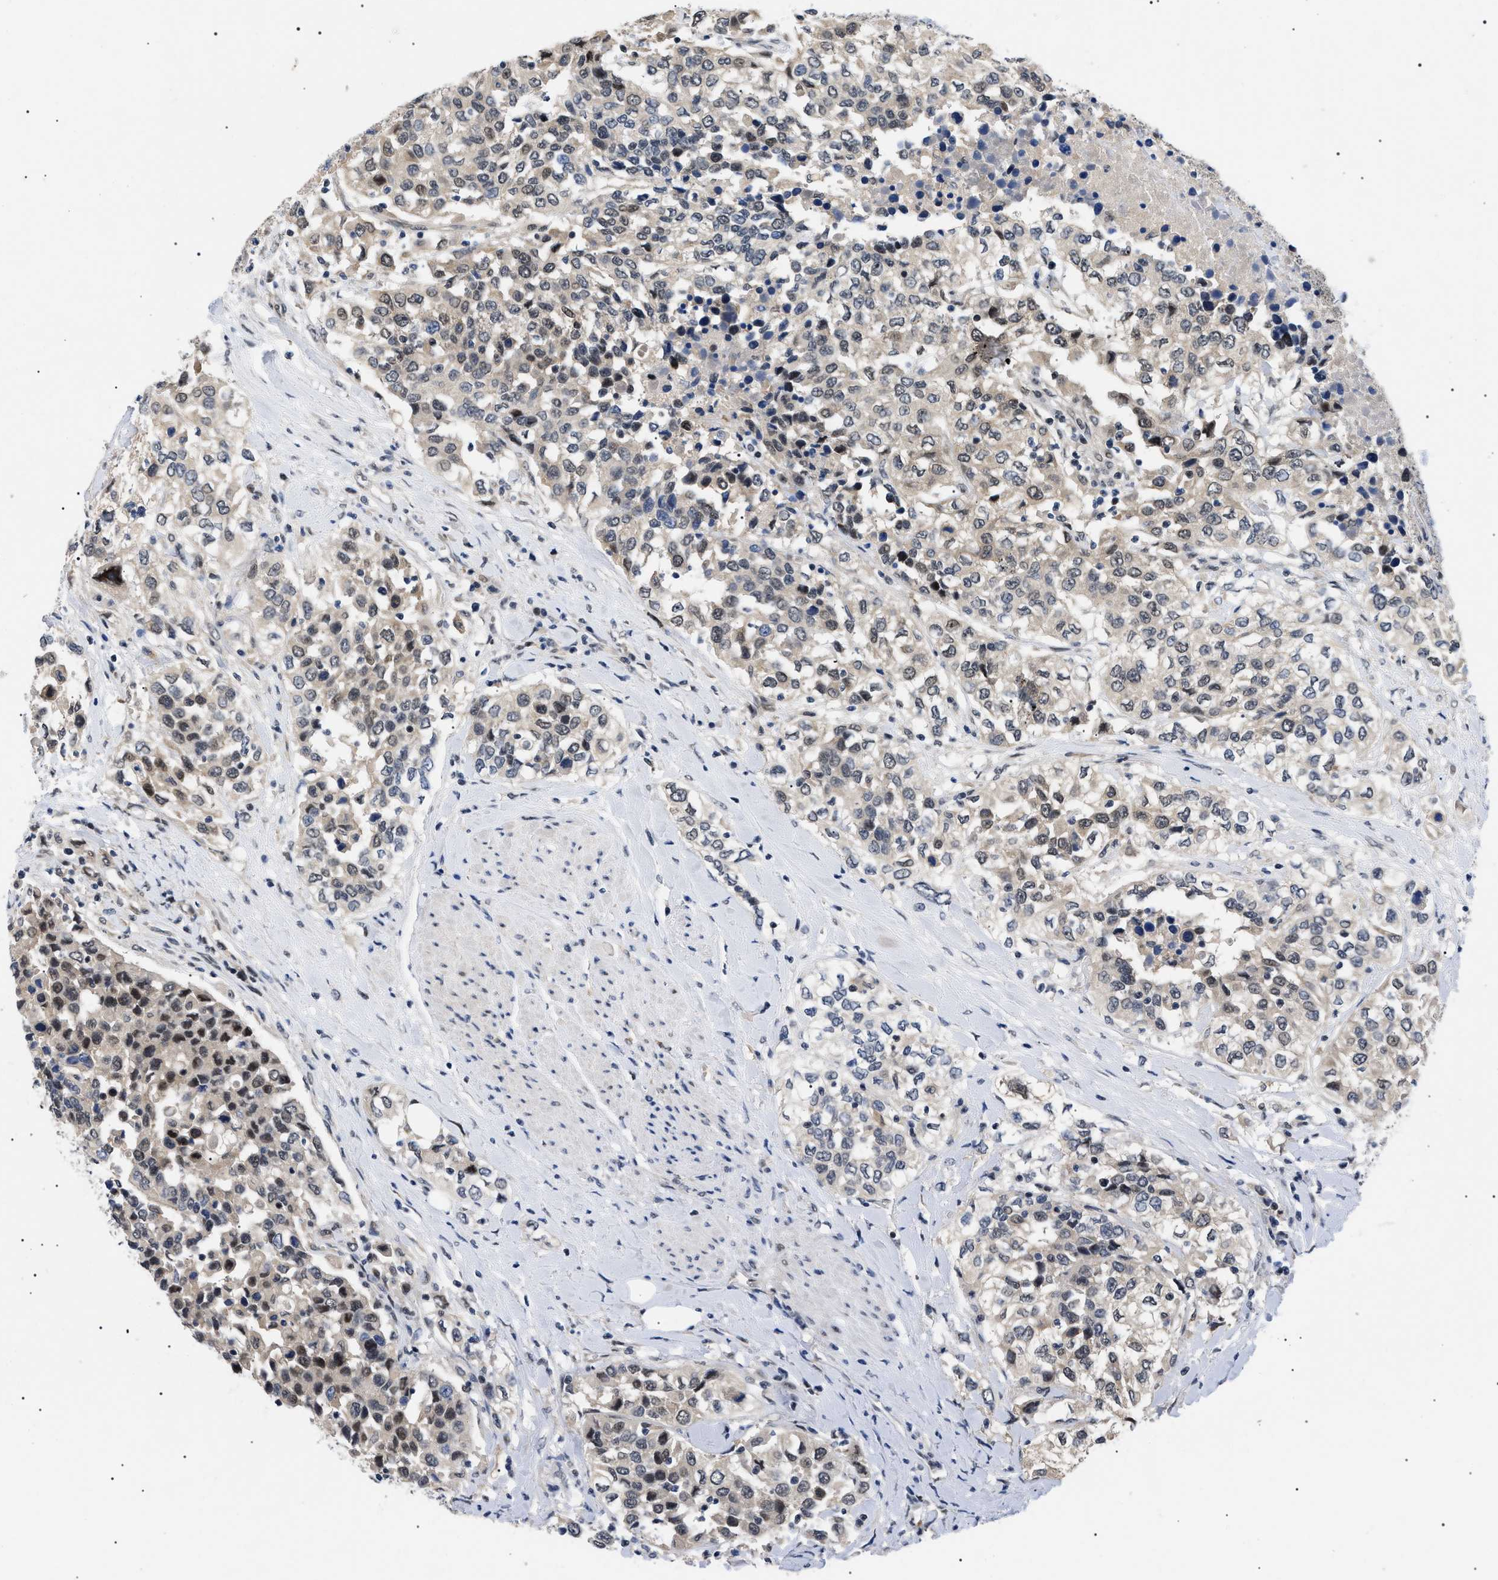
{"staining": {"intensity": "weak", "quantity": ">75%", "location": "cytoplasmic/membranous,nuclear"}, "tissue": "urothelial cancer", "cell_type": "Tumor cells", "image_type": "cancer", "snomed": [{"axis": "morphology", "description": "Urothelial carcinoma, High grade"}, {"axis": "topography", "description": "Urinary bladder"}], "caption": "This micrograph shows urothelial cancer stained with immunohistochemistry (IHC) to label a protein in brown. The cytoplasmic/membranous and nuclear of tumor cells show weak positivity for the protein. Nuclei are counter-stained blue.", "gene": "GARRE1", "patient": {"sex": "female", "age": 80}}